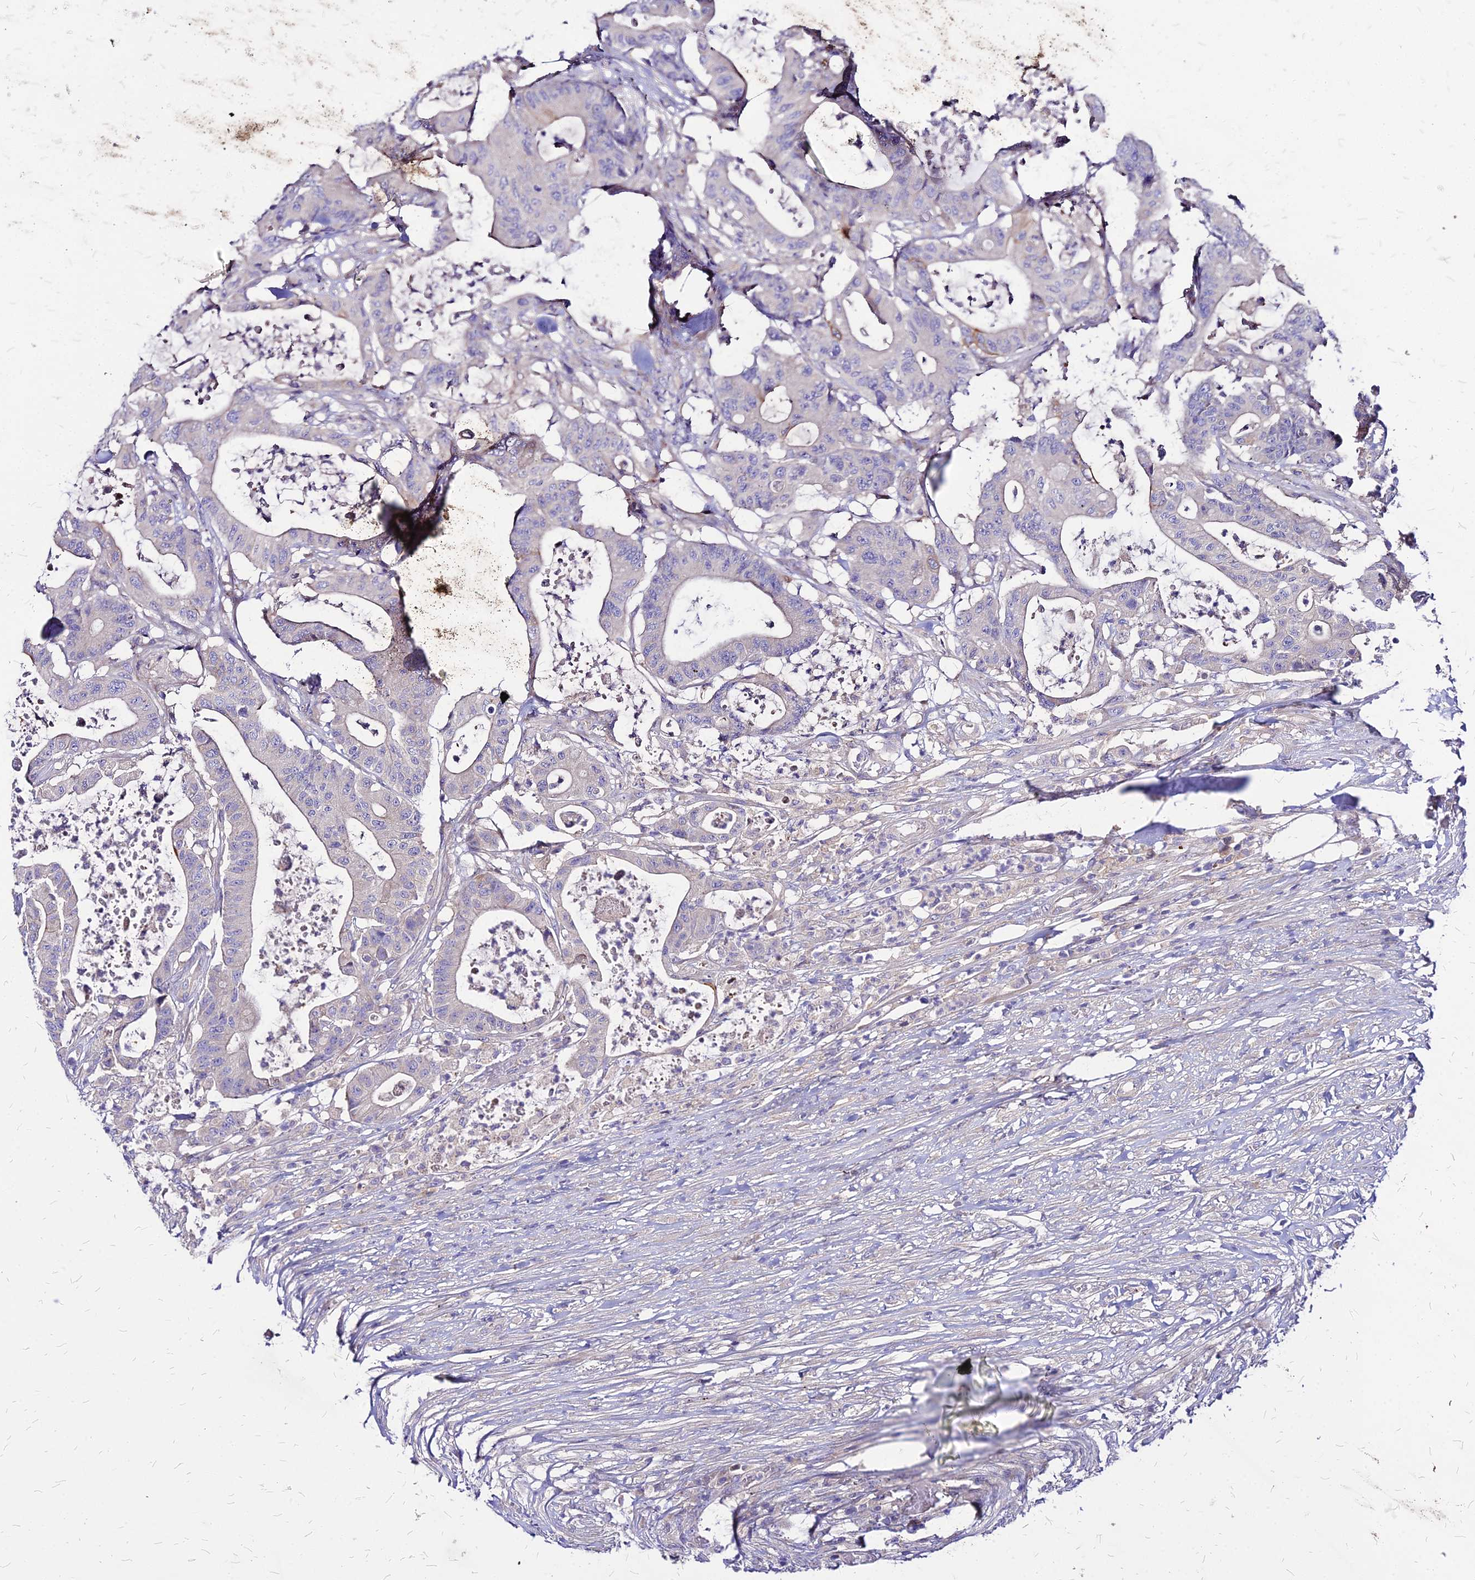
{"staining": {"intensity": "negative", "quantity": "none", "location": "none"}, "tissue": "colorectal cancer", "cell_type": "Tumor cells", "image_type": "cancer", "snomed": [{"axis": "morphology", "description": "Adenocarcinoma, NOS"}, {"axis": "topography", "description": "Colon"}], "caption": "A high-resolution image shows immunohistochemistry (IHC) staining of colorectal cancer (adenocarcinoma), which demonstrates no significant expression in tumor cells.", "gene": "COMMD10", "patient": {"sex": "female", "age": 84}}